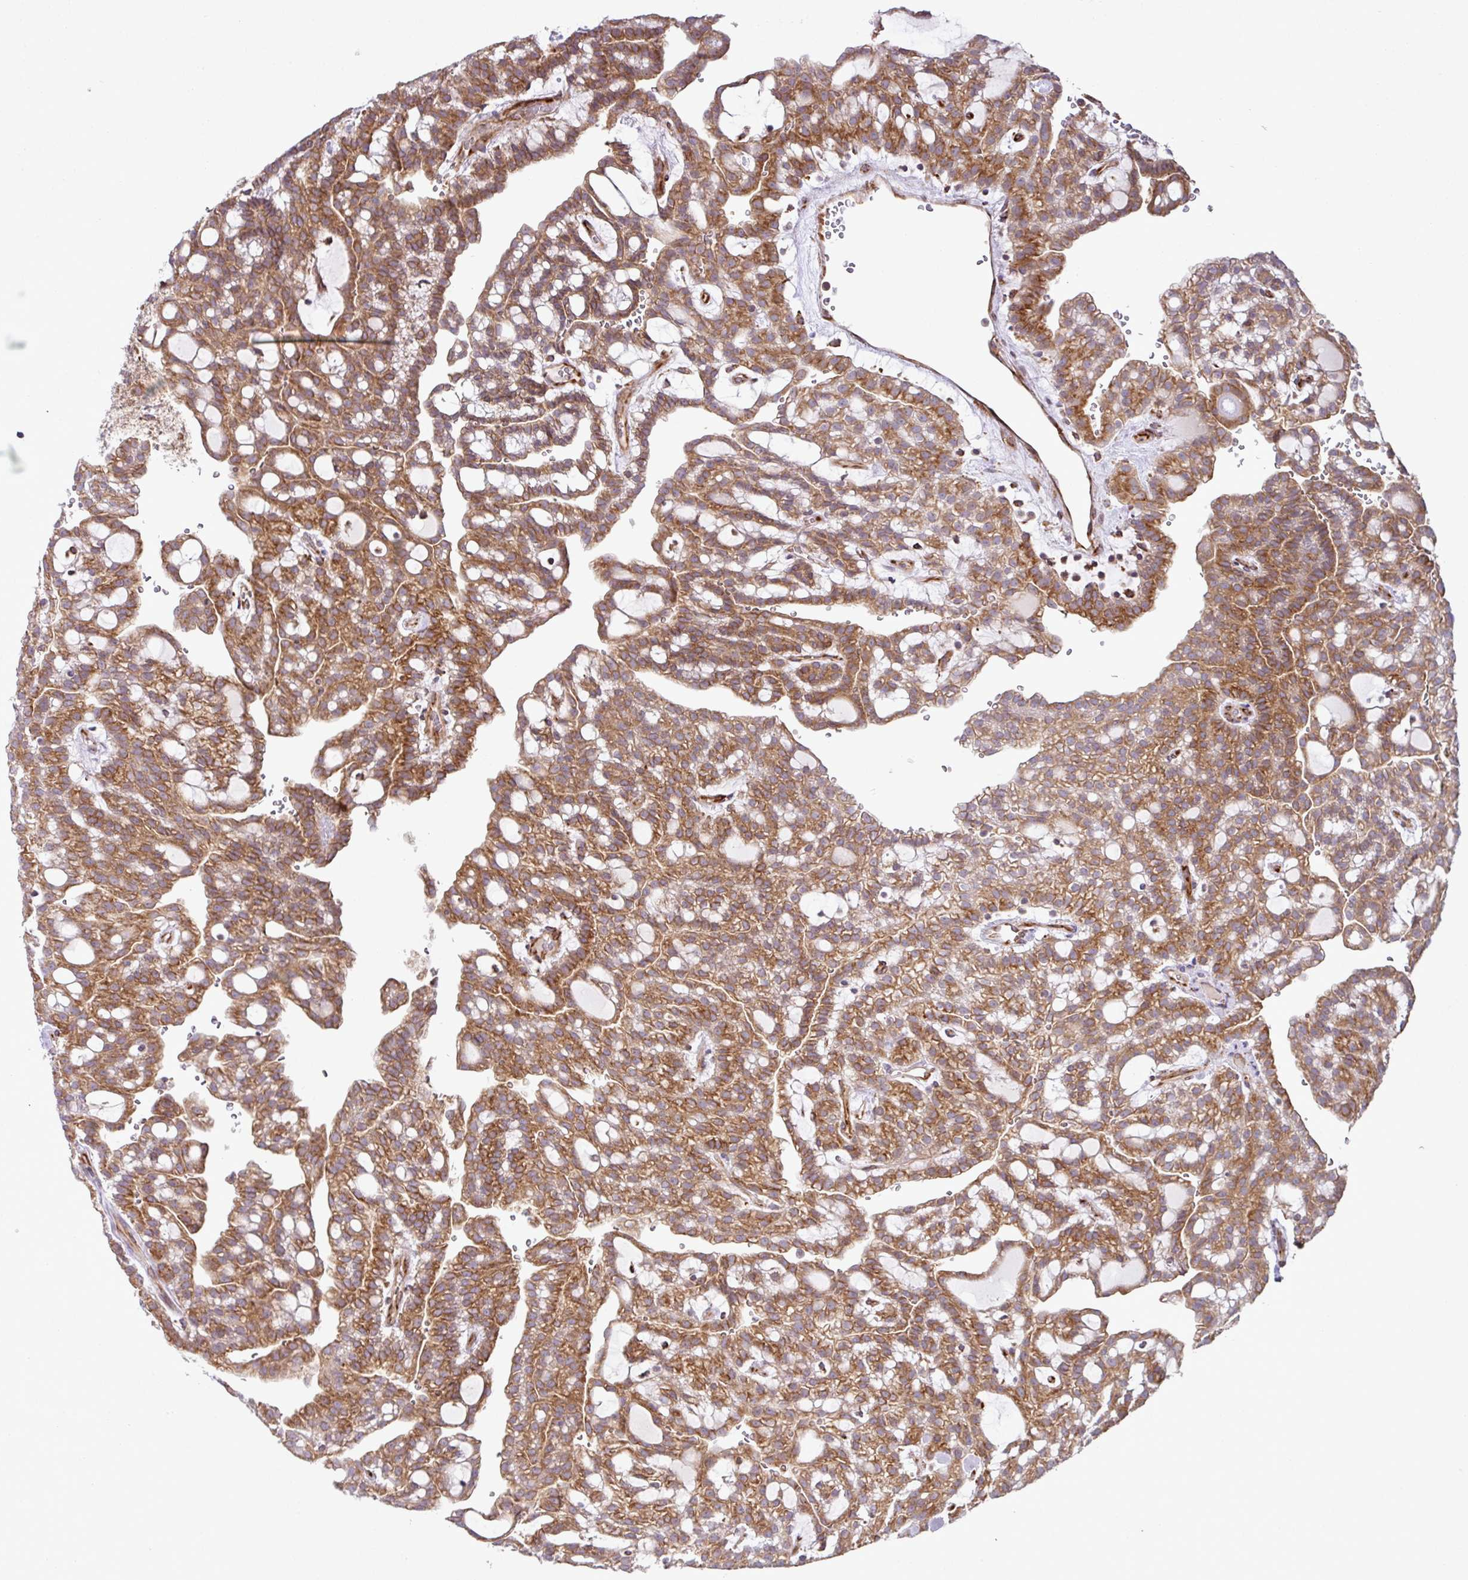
{"staining": {"intensity": "moderate", "quantity": ">75%", "location": "cytoplasmic/membranous"}, "tissue": "renal cancer", "cell_type": "Tumor cells", "image_type": "cancer", "snomed": [{"axis": "morphology", "description": "Adenocarcinoma, NOS"}, {"axis": "topography", "description": "Kidney"}], "caption": "Protein staining of adenocarcinoma (renal) tissue displays moderate cytoplasmic/membranous expression in approximately >75% of tumor cells. (Stains: DAB in brown, nuclei in blue, Microscopy: brightfield microscopy at high magnification).", "gene": "SLC39A7", "patient": {"sex": "male", "age": 63}}